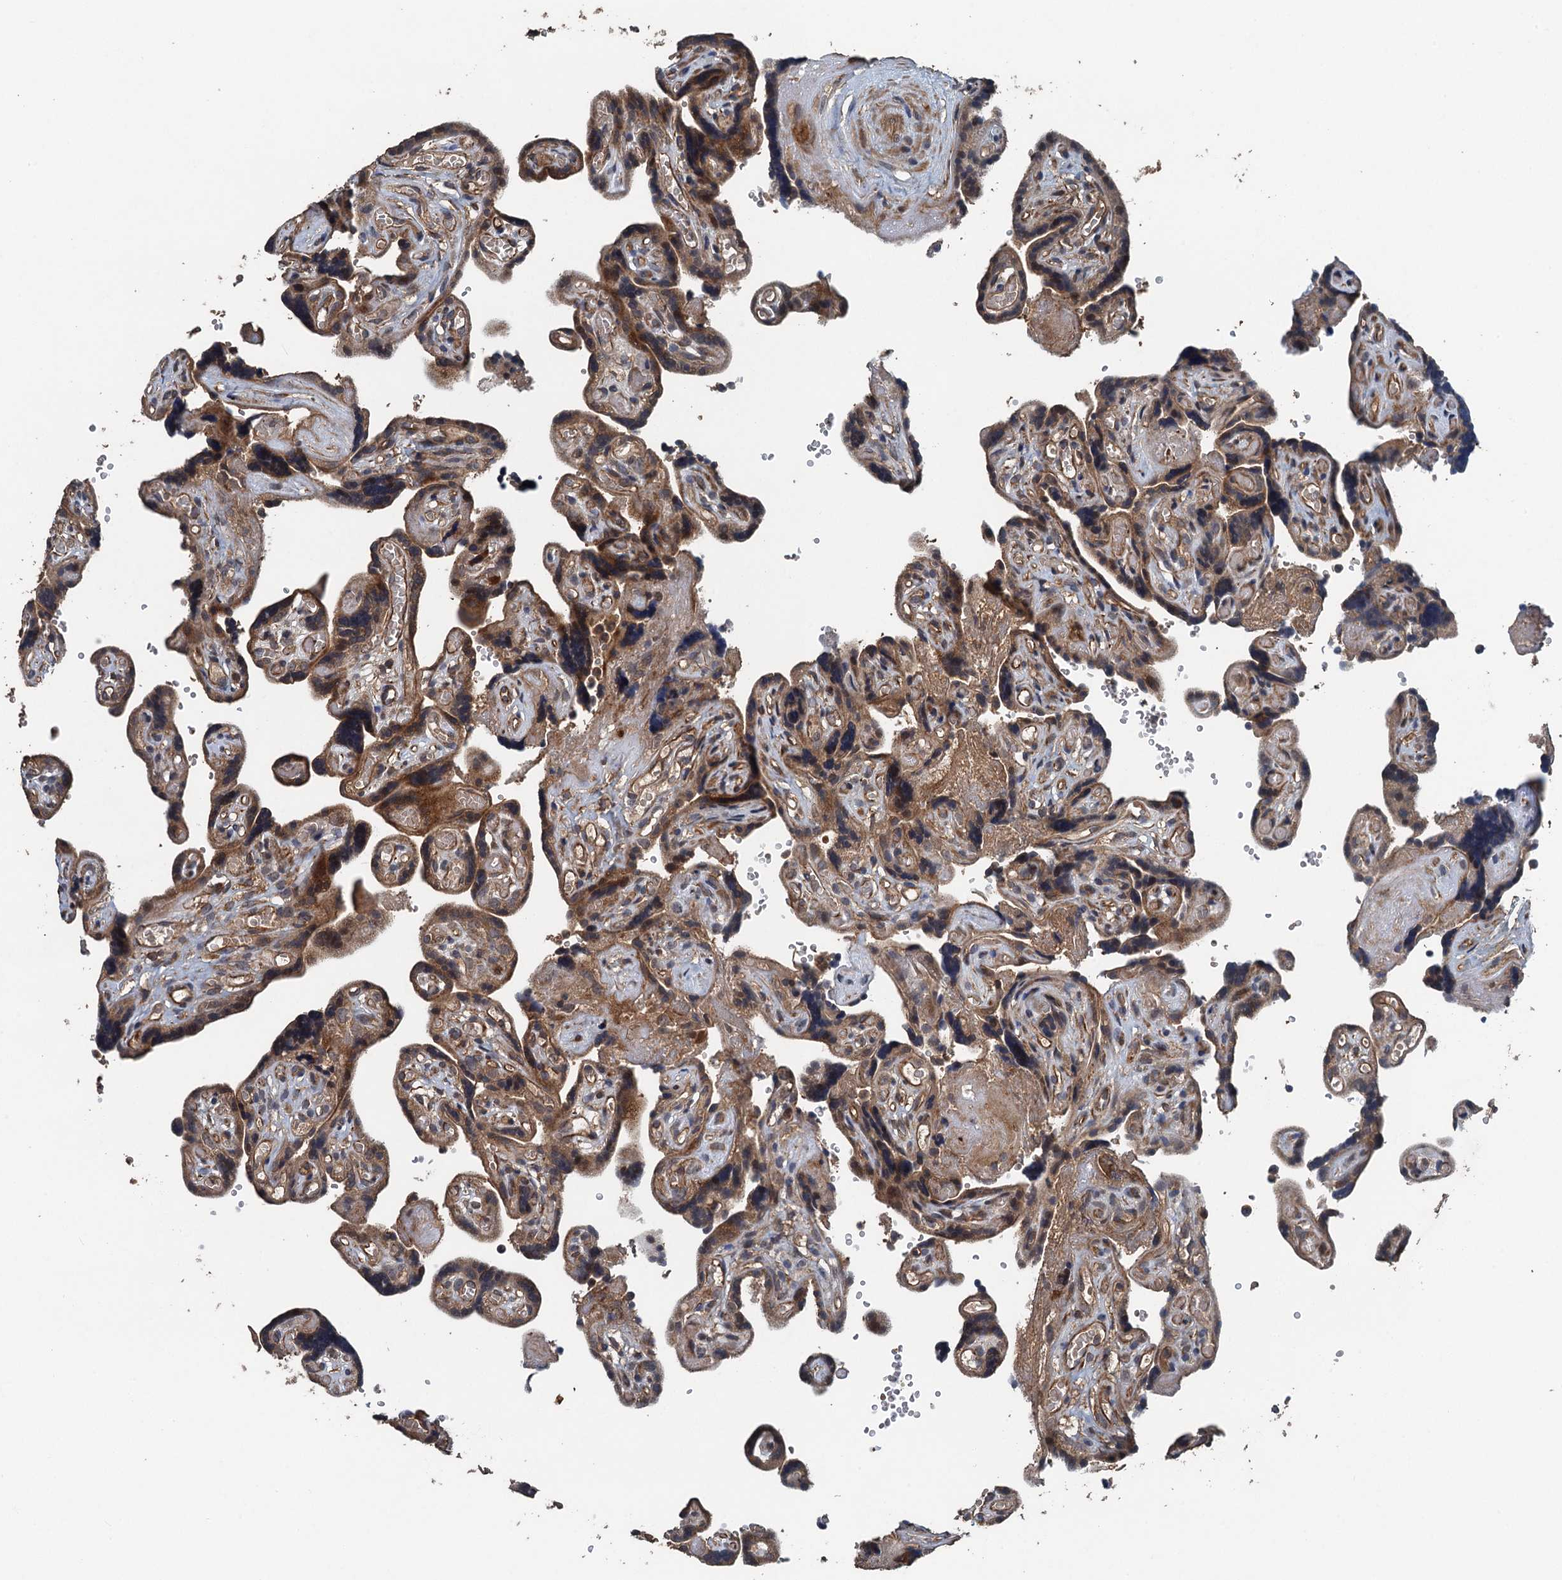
{"staining": {"intensity": "strong", "quantity": ">75%", "location": "cytoplasmic/membranous"}, "tissue": "placenta", "cell_type": "Trophoblastic cells", "image_type": "normal", "snomed": [{"axis": "morphology", "description": "Normal tissue, NOS"}, {"axis": "topography", "description": "Placenta"}], "caption": "IHC staining of unremarkable placenta, which reveals high levels of strong cytoplasmic/membranous expression in approximately >75% of trophoblastic cells indicating strong cytoplasmic/membranous protein expression. The staining was performed using DAB (3,3'-diaminobenzidine) (brown) for protein detection and nuclei were counterstained in hematoxylin (blue).", "gene": "BORCS5", "patient": {"sex": "female", "age": 30}}